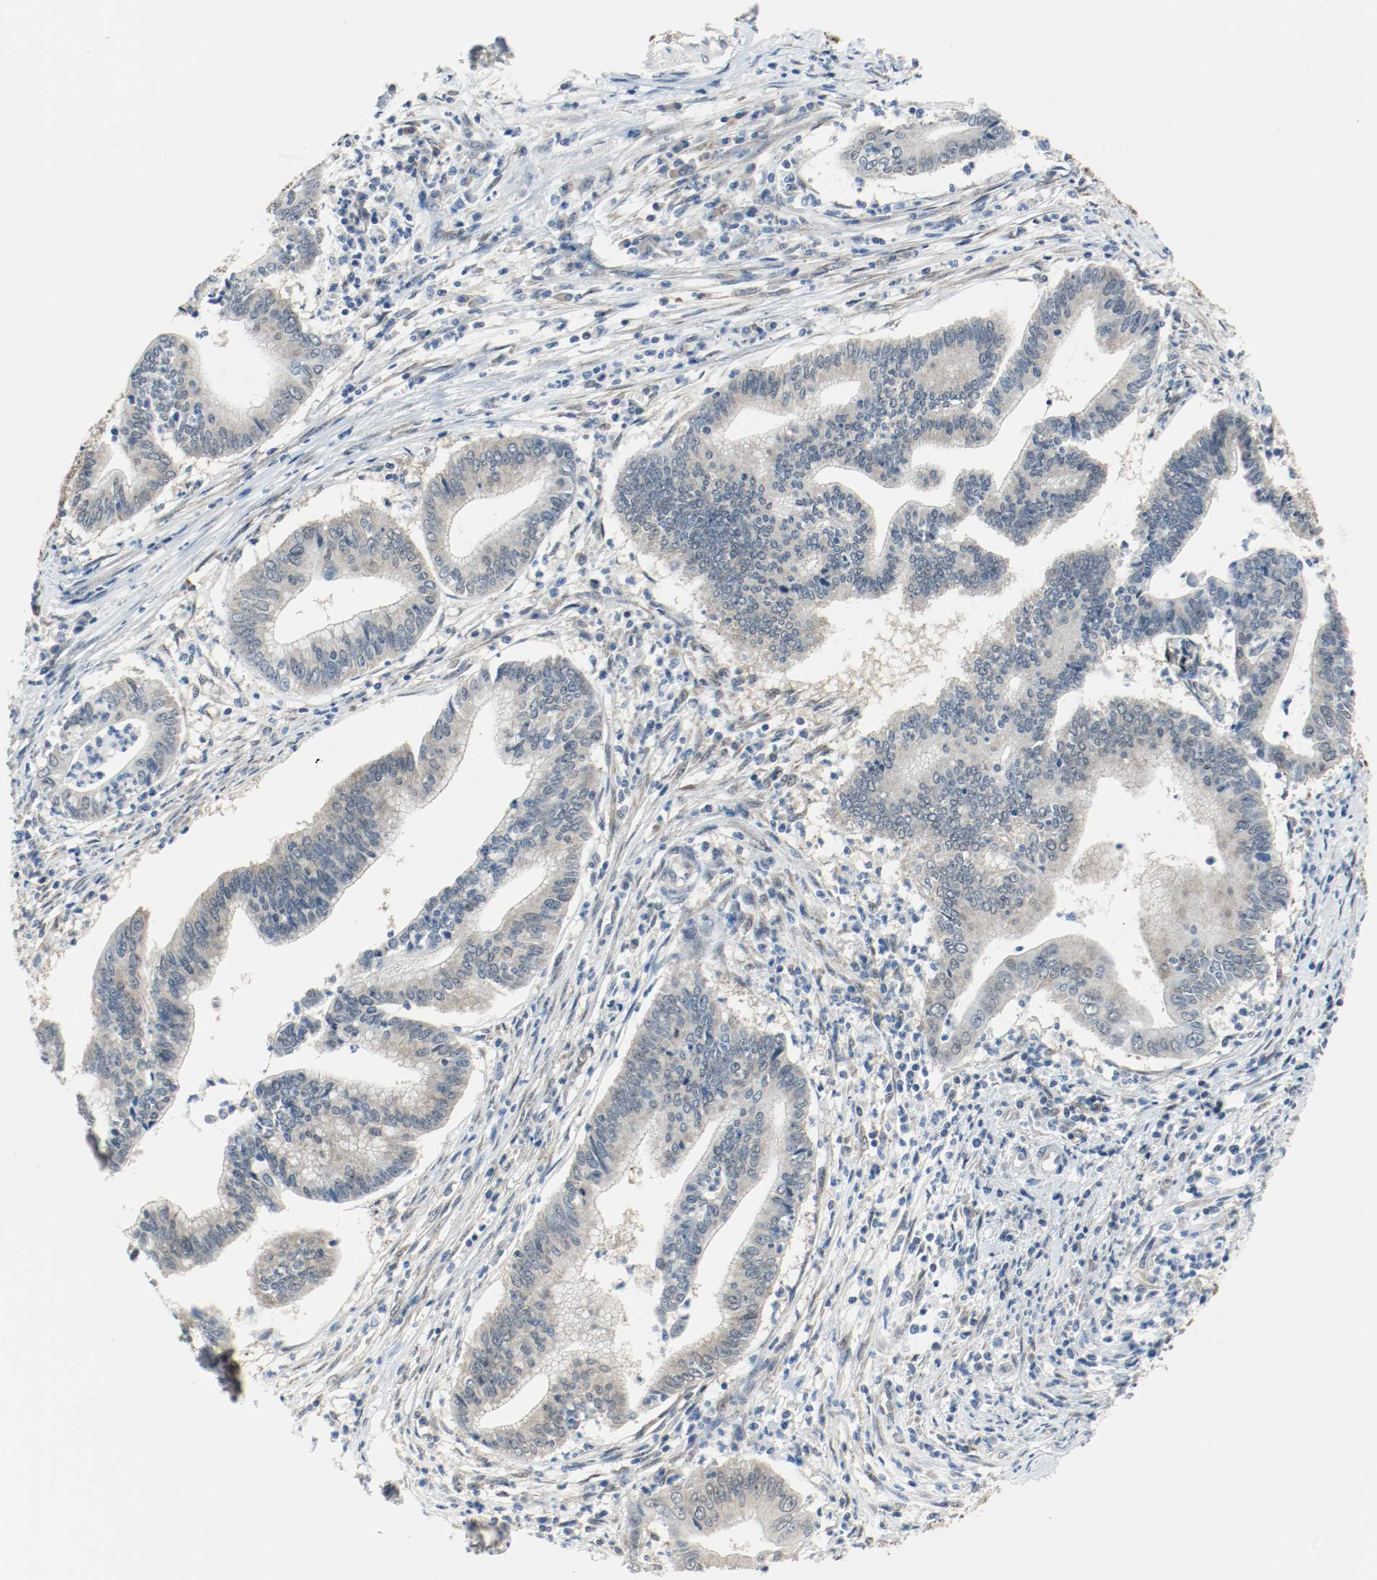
{"staining": {"intensity": "negative", "quantity": "none", "location": "none"}, "tissue": "cervical cancer", "cell_type": "Tumor cells", "image_type": "cancer", "snomed": [{"axis": "morphology", "description": "Adenocarcinoma, NOS"}, {"axis": "topography", "description": "Cervix"}], "caption": "Cervical cancer was stained to show a protein in brown. There is no significant positivity in tumor cells.", "gene": "PPME1", "patient": {"sex": "female", "age": 36}}